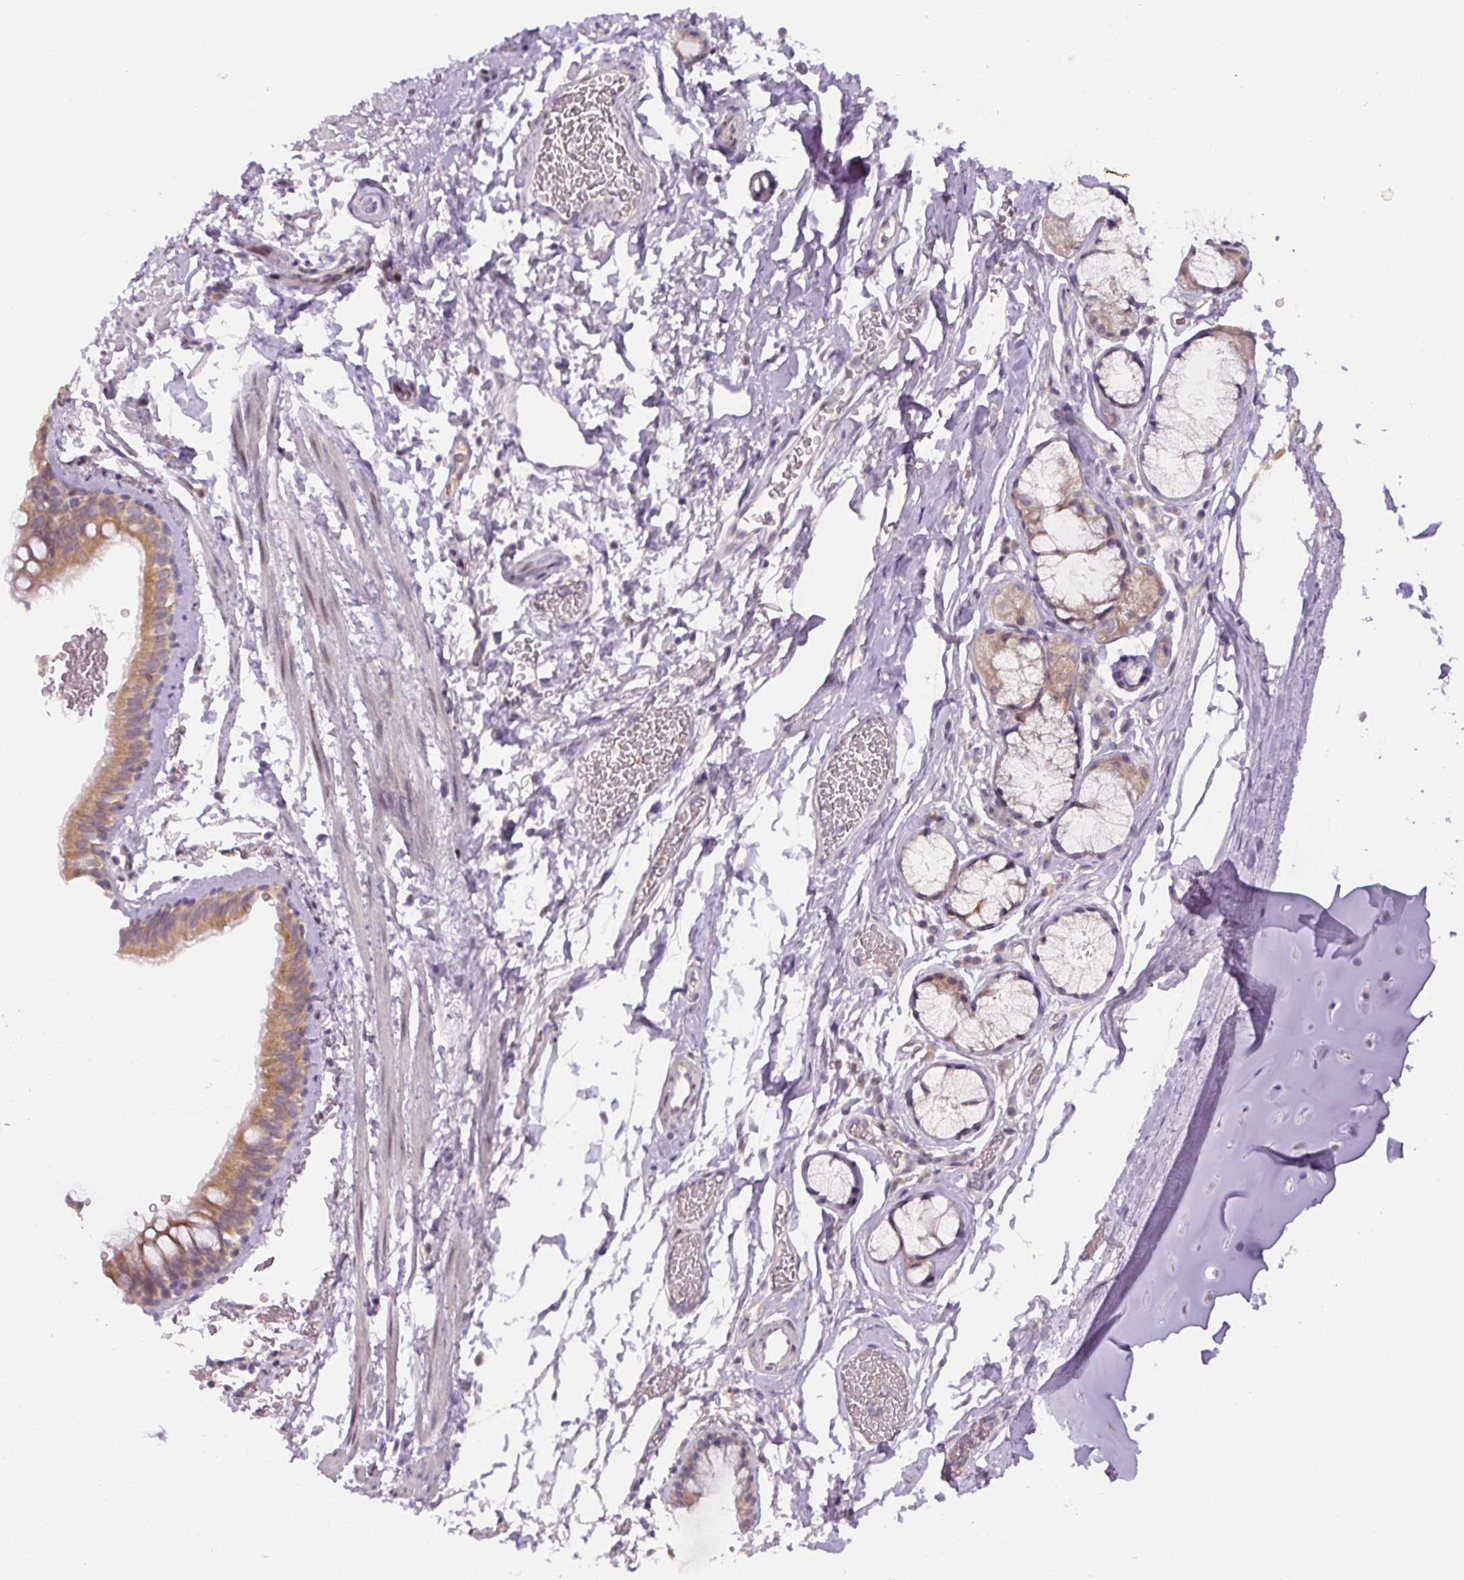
{"staining": {"intensity": "moderate", "quantity": ">75%", "location": "cytoplasmic/membranous"}, "tissue": "bronchus", "cell_type": "Respiratory epithelial cells", "image_type": "normal", "snomed": [{"axis": "morphology", "description": "Normal tissue, NOS"}, {"axis": "topography", "description": "Bronchus"}], "caption": "Human bronchus stained with a brown dye demonstrates moderate cytoplasmic/membranous positive expression in approximately >75% of respiratory epithelial cells.", "gene": "YIF1B", "patient": {"sex": "male", "age": 67}}